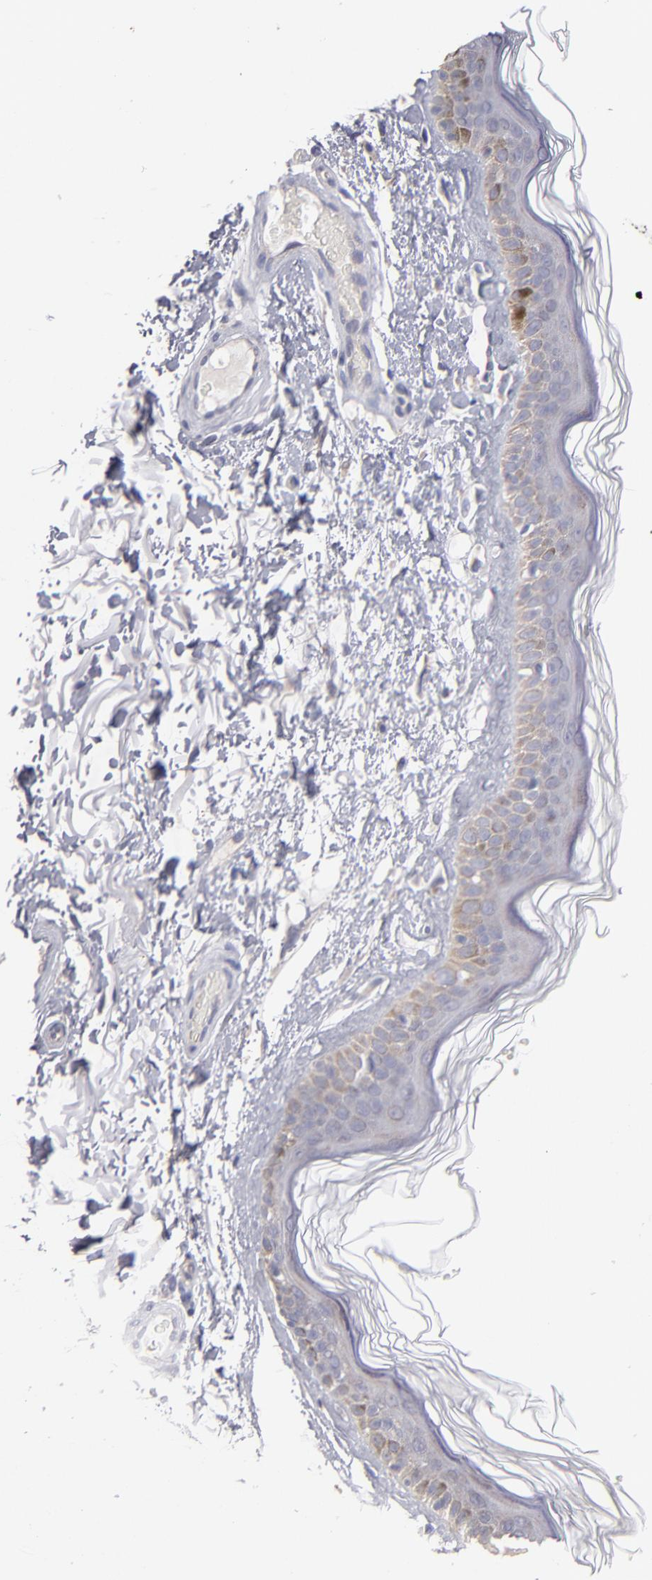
{"staining": {"intensity": "negative", "quantity": "none", "location": "none"}, "tissue": "skin", "cell_type": "Fibroblasts", "image_type": "normal", "snomed": [{"axis": "morphology", "description": "Normal tissue, NOS"}, {"axis": "topography", "description": "Skin"}], "caption": "Human skin stained for a protein using immunohistochemistry displays no positivity in fibroblasts.", "gene": "HCCS", "patient": {"sex": "male", "age": 63}}